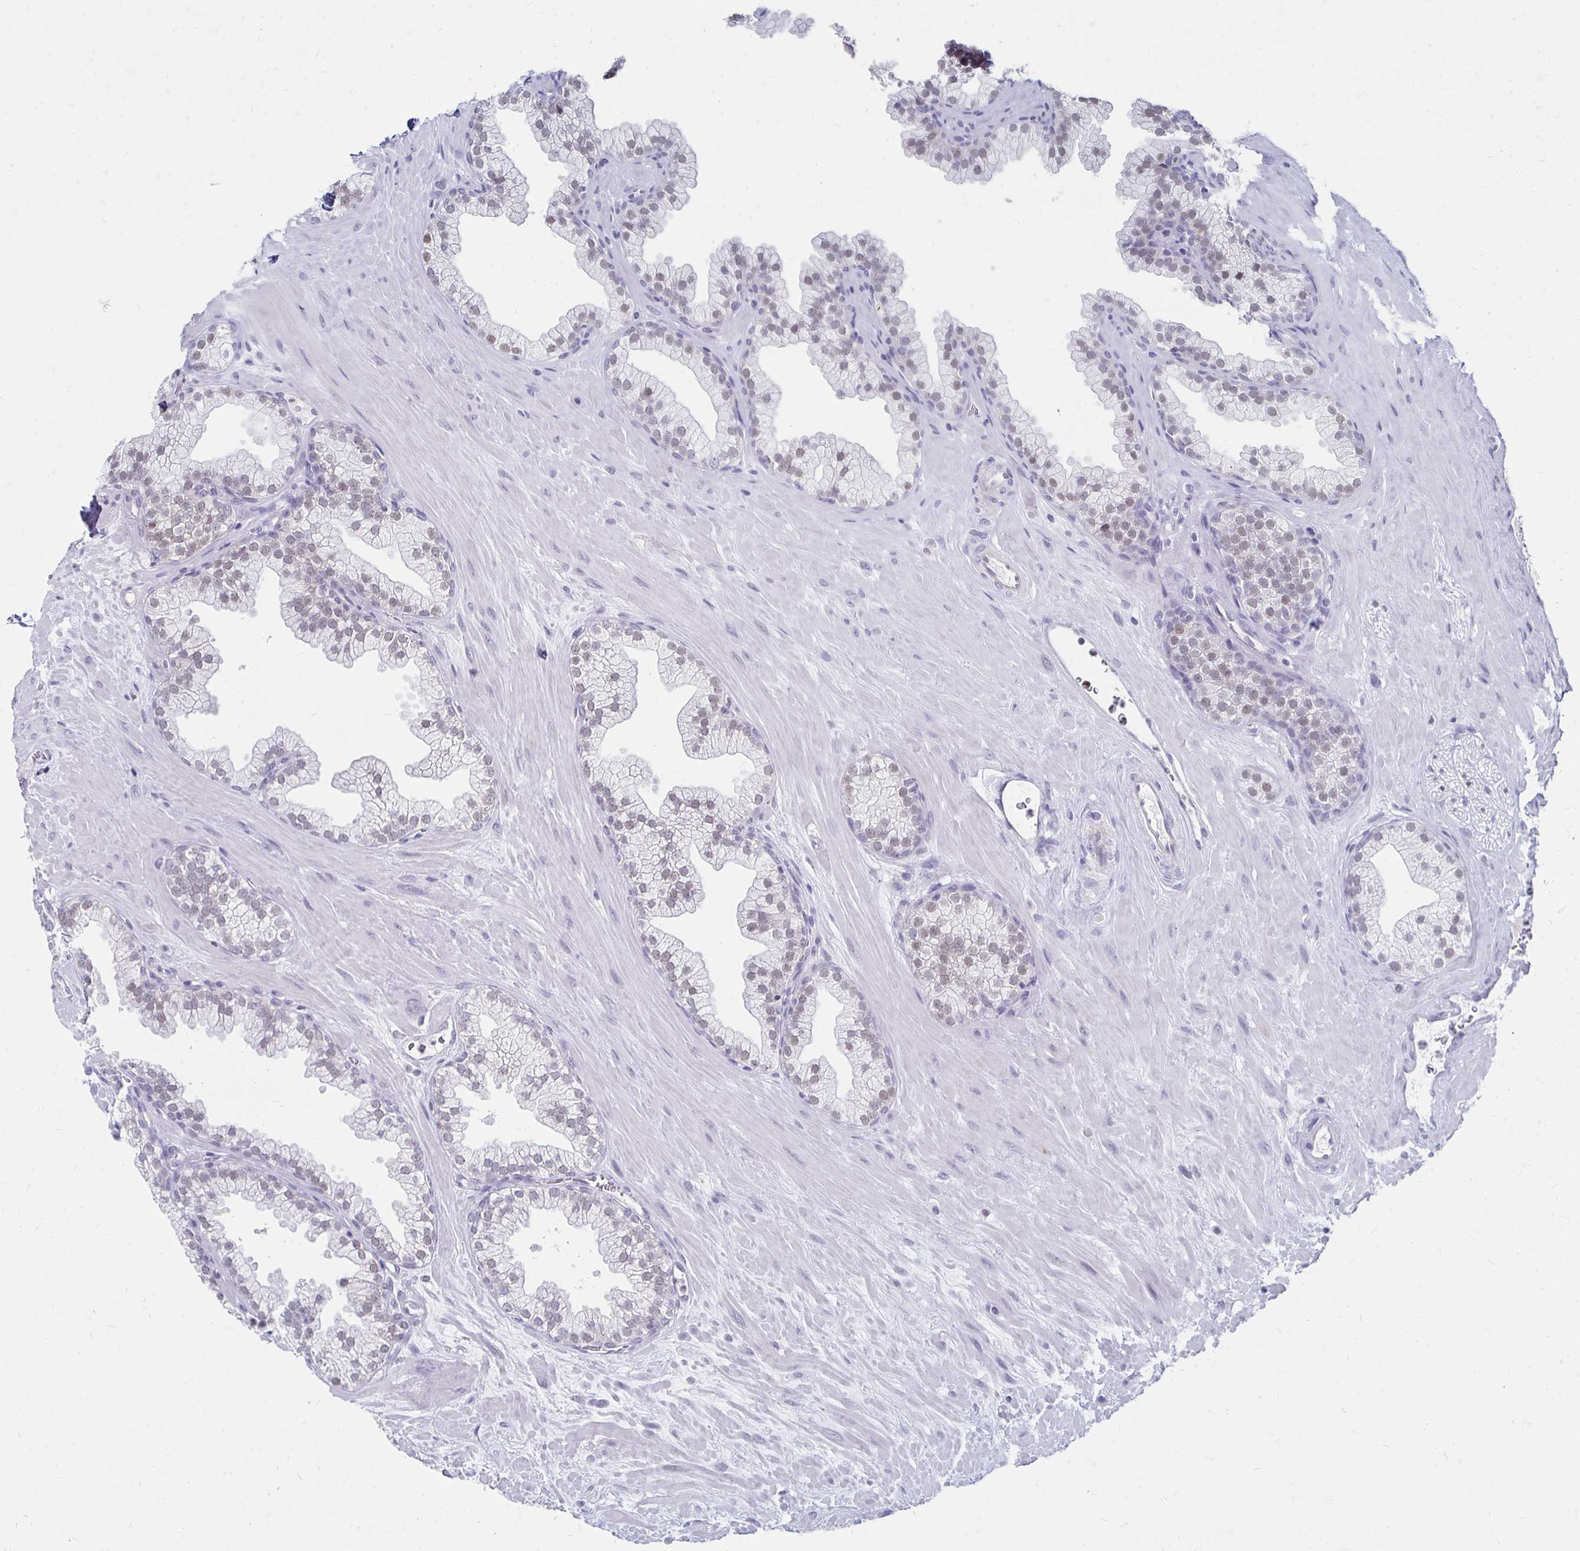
{"staining": {"intensity": "weak", "quantity": "<25%", "location": "cytoplasmic/membranous"}, "tissue": "prostate", "cell_type": "Glandular cells", "image_type": "normal", "snomed": [{"axis": "morphology", "description": "Normal tissue, NOS"}, {"axis": "topography", "description": "Prostate"}, {"axis": "topography", "description": "Peripheral nerve tissue"}], "caption": "This photomicrograph is of benign prostate stained with immunohistochemistry to label a protein in brown with the nuclei are counter-stained blue. There is no staining in glandular cells.", "gene": "NOCT", "patient": {"sex": "male", "age": 61}}